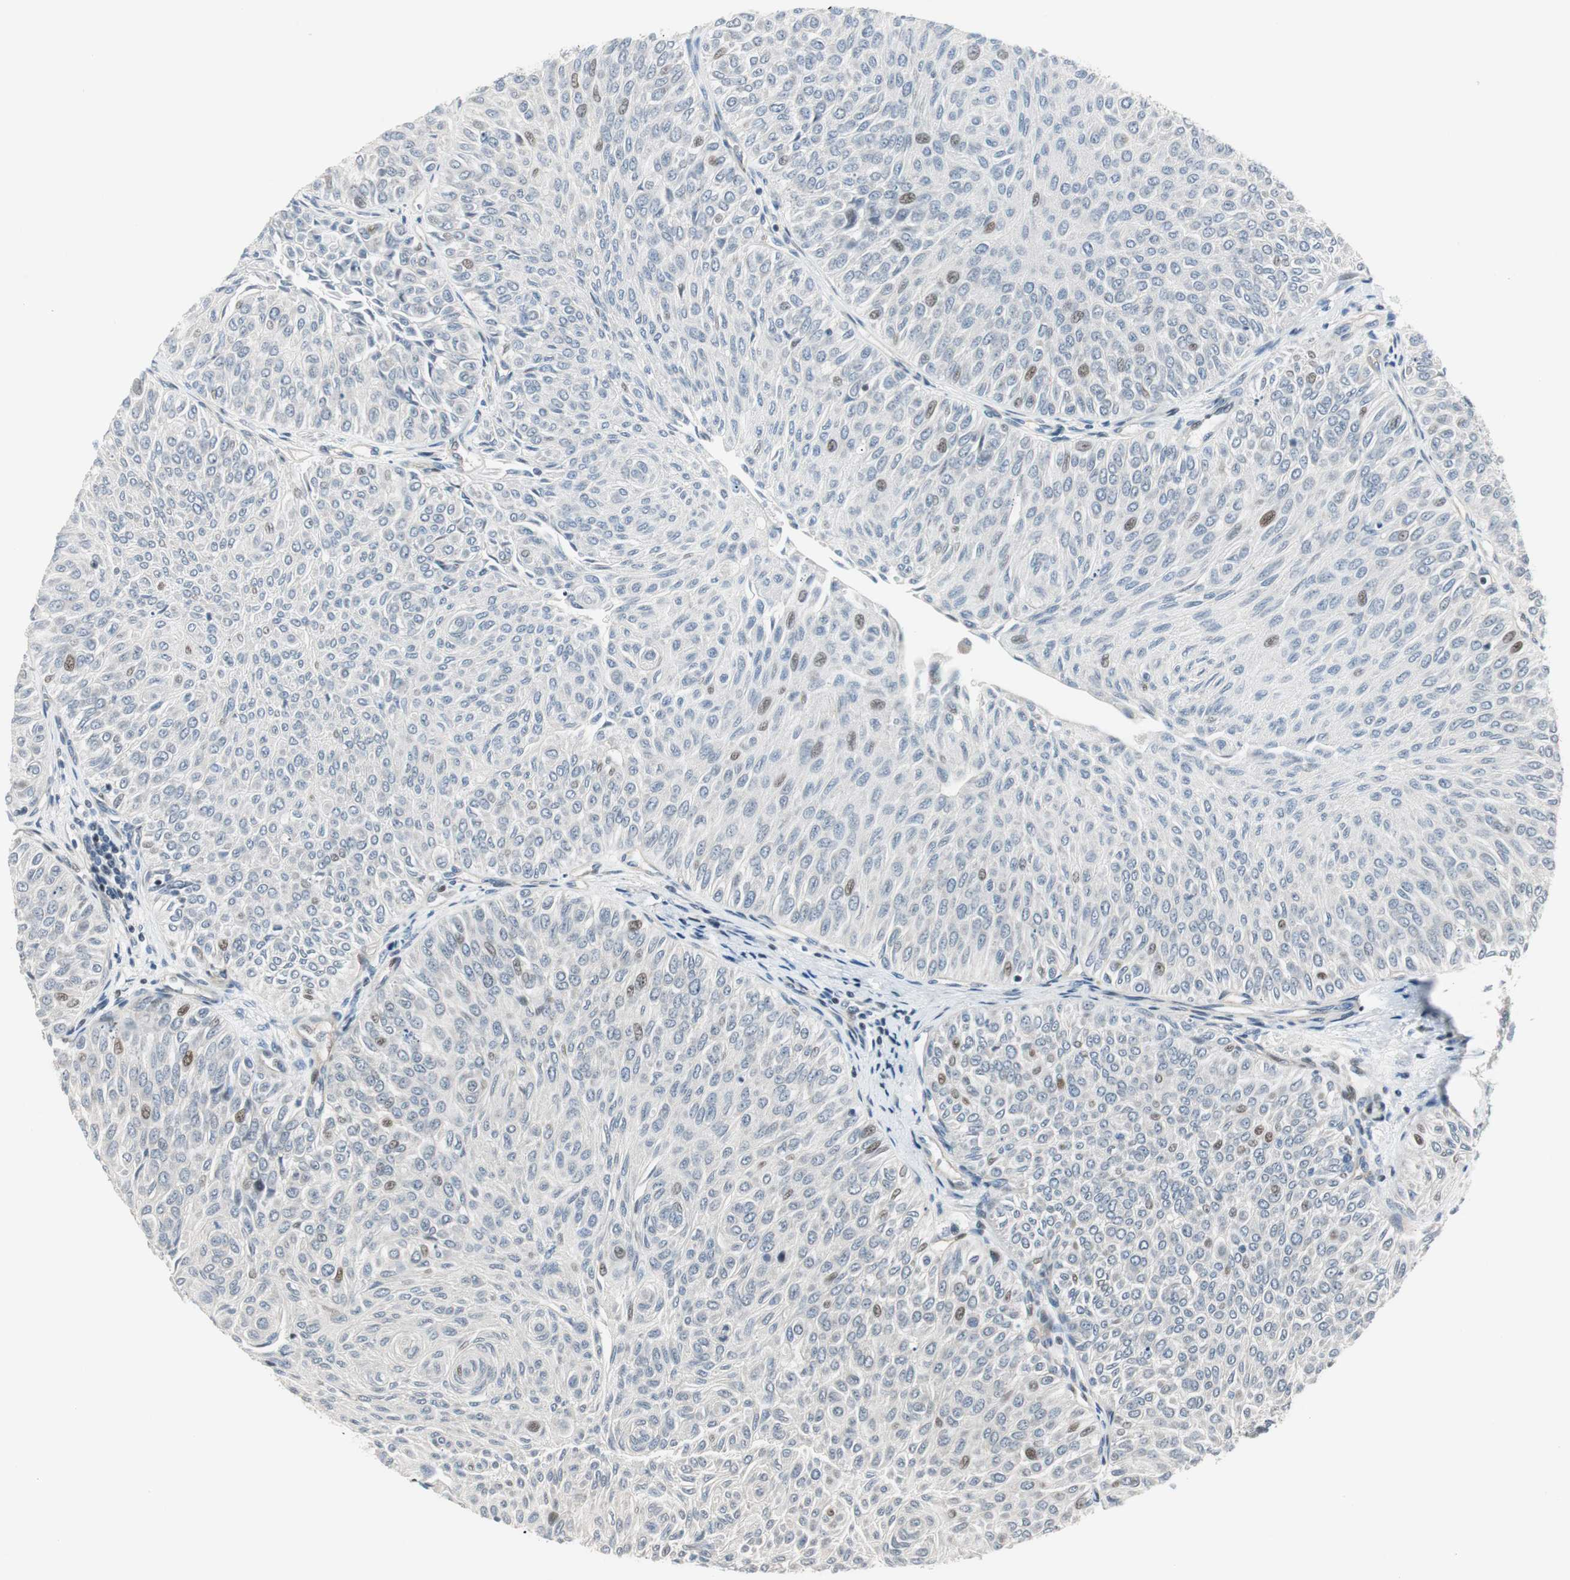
{"staining": {"intensity": "weak", "quantity": "<25%", "location": "nuclear"}, "tissue": "urothelial cancer", "cell_type": "Tumor cells", "image_type": "cancer", "snomed": [{"axis": "morphology", "description": "Urothelial carcinoma, Low grade"}, {"axis": "topography", "description": "Urinary bladder"}], "caption": "This photomicrograph is of urothelial cancer stained with immunohistochemistry to label a protein in brown with the nuclei are counter-stained blue. There is no positivity in tumor cells.", "gene": "RAD1", "patient": {"sex": "male", "age": 78}}